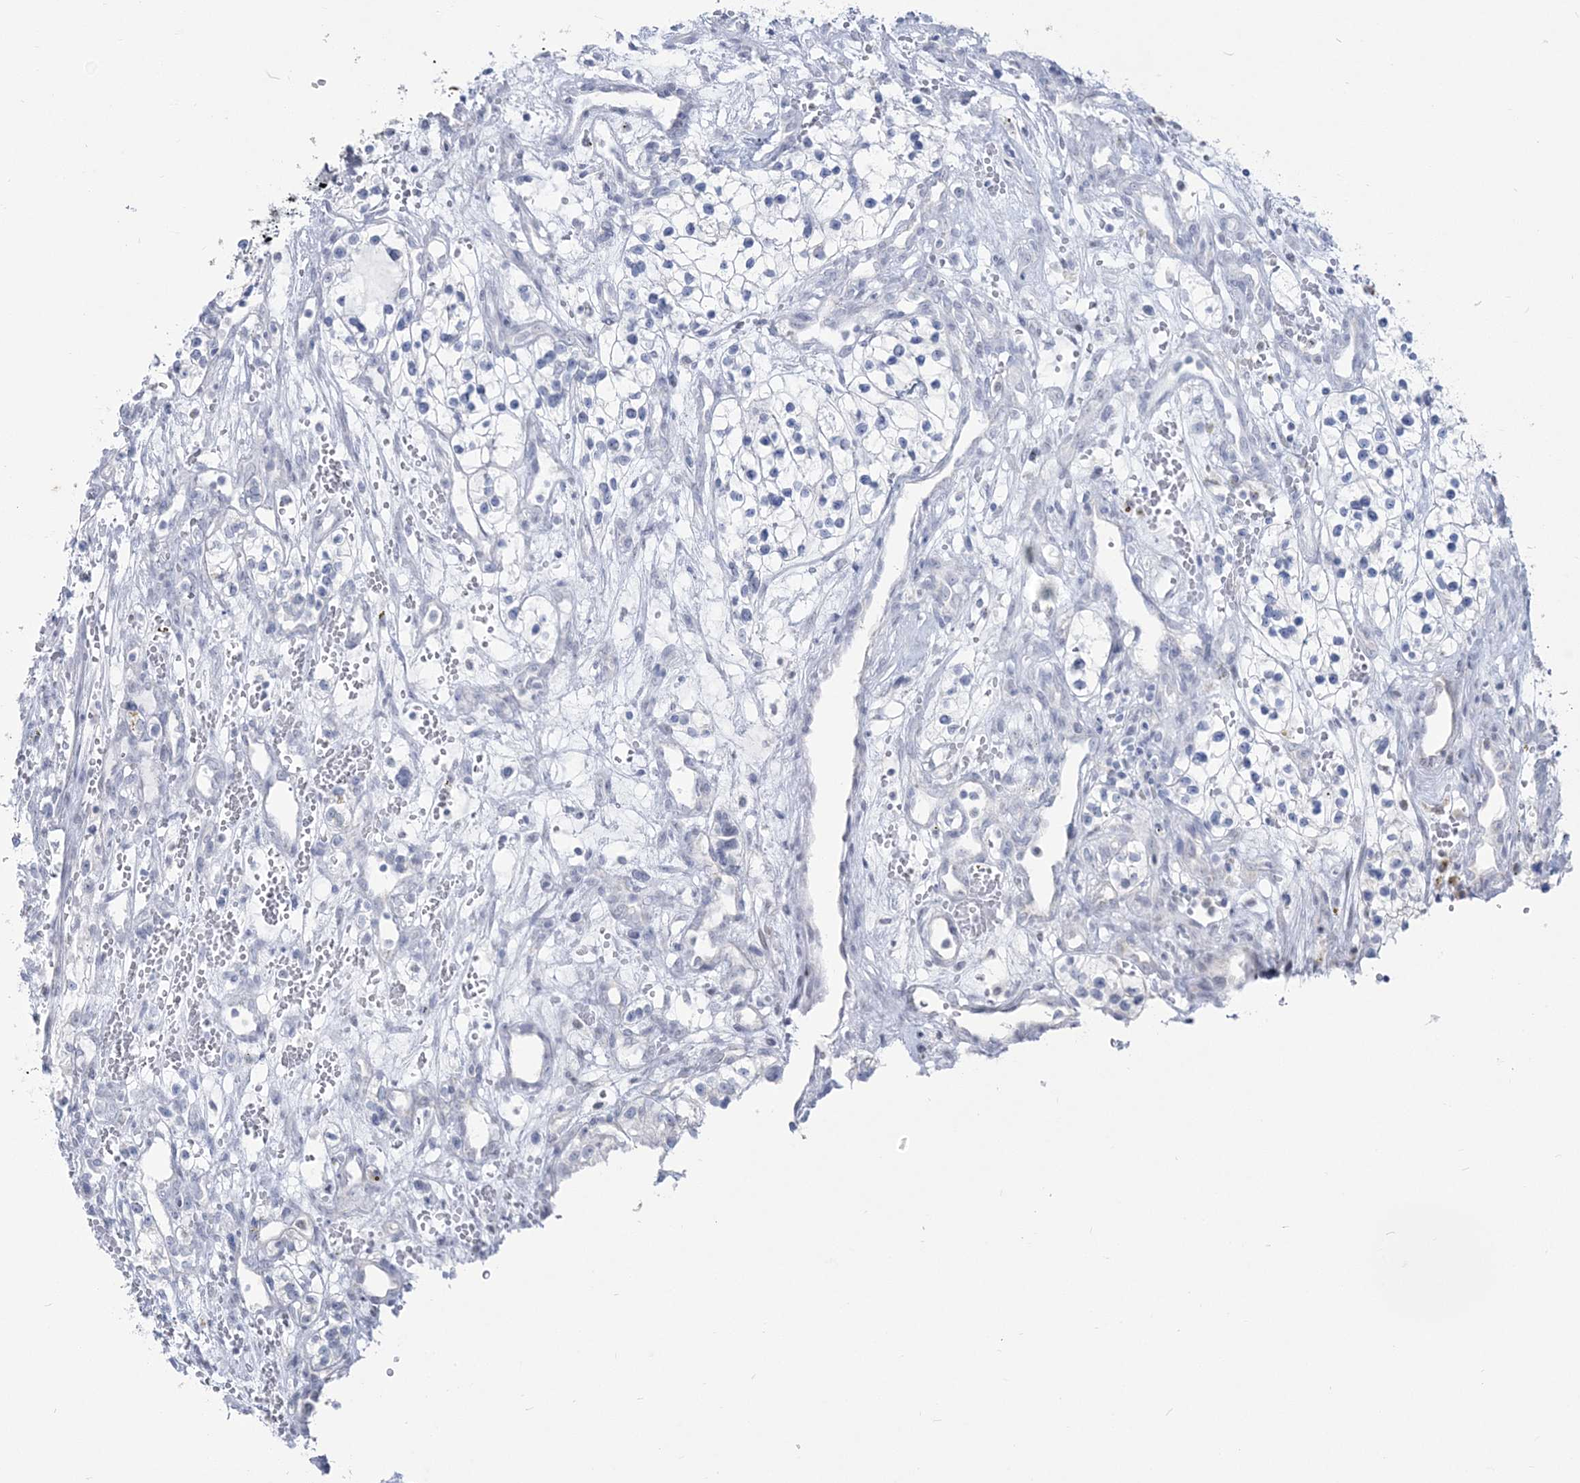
{"staining": {"intensity": "negative", "quantity": "none", "location": "none"}, "tissue": "renal cancer", "cell_type": "Tumor cells", "image_type": "cancer", "snomed": [{"axis": "morphology", "description": "Adenocarcinoma, NOS"}, {"axis": "topography", "description": "Kidney"}], "caption": "Immunohistochemistry histopathology image of renal cancer stained for a protein (brown), which displays no staining in tumor cells. Brightfield microscopy of immunohistochemistry (IHC) stained with DAB (brown) and hematoxylin (blue), captured at high magnification.", "gene": "ZNF843", "patient": {"sex": "female", "age": 57}}